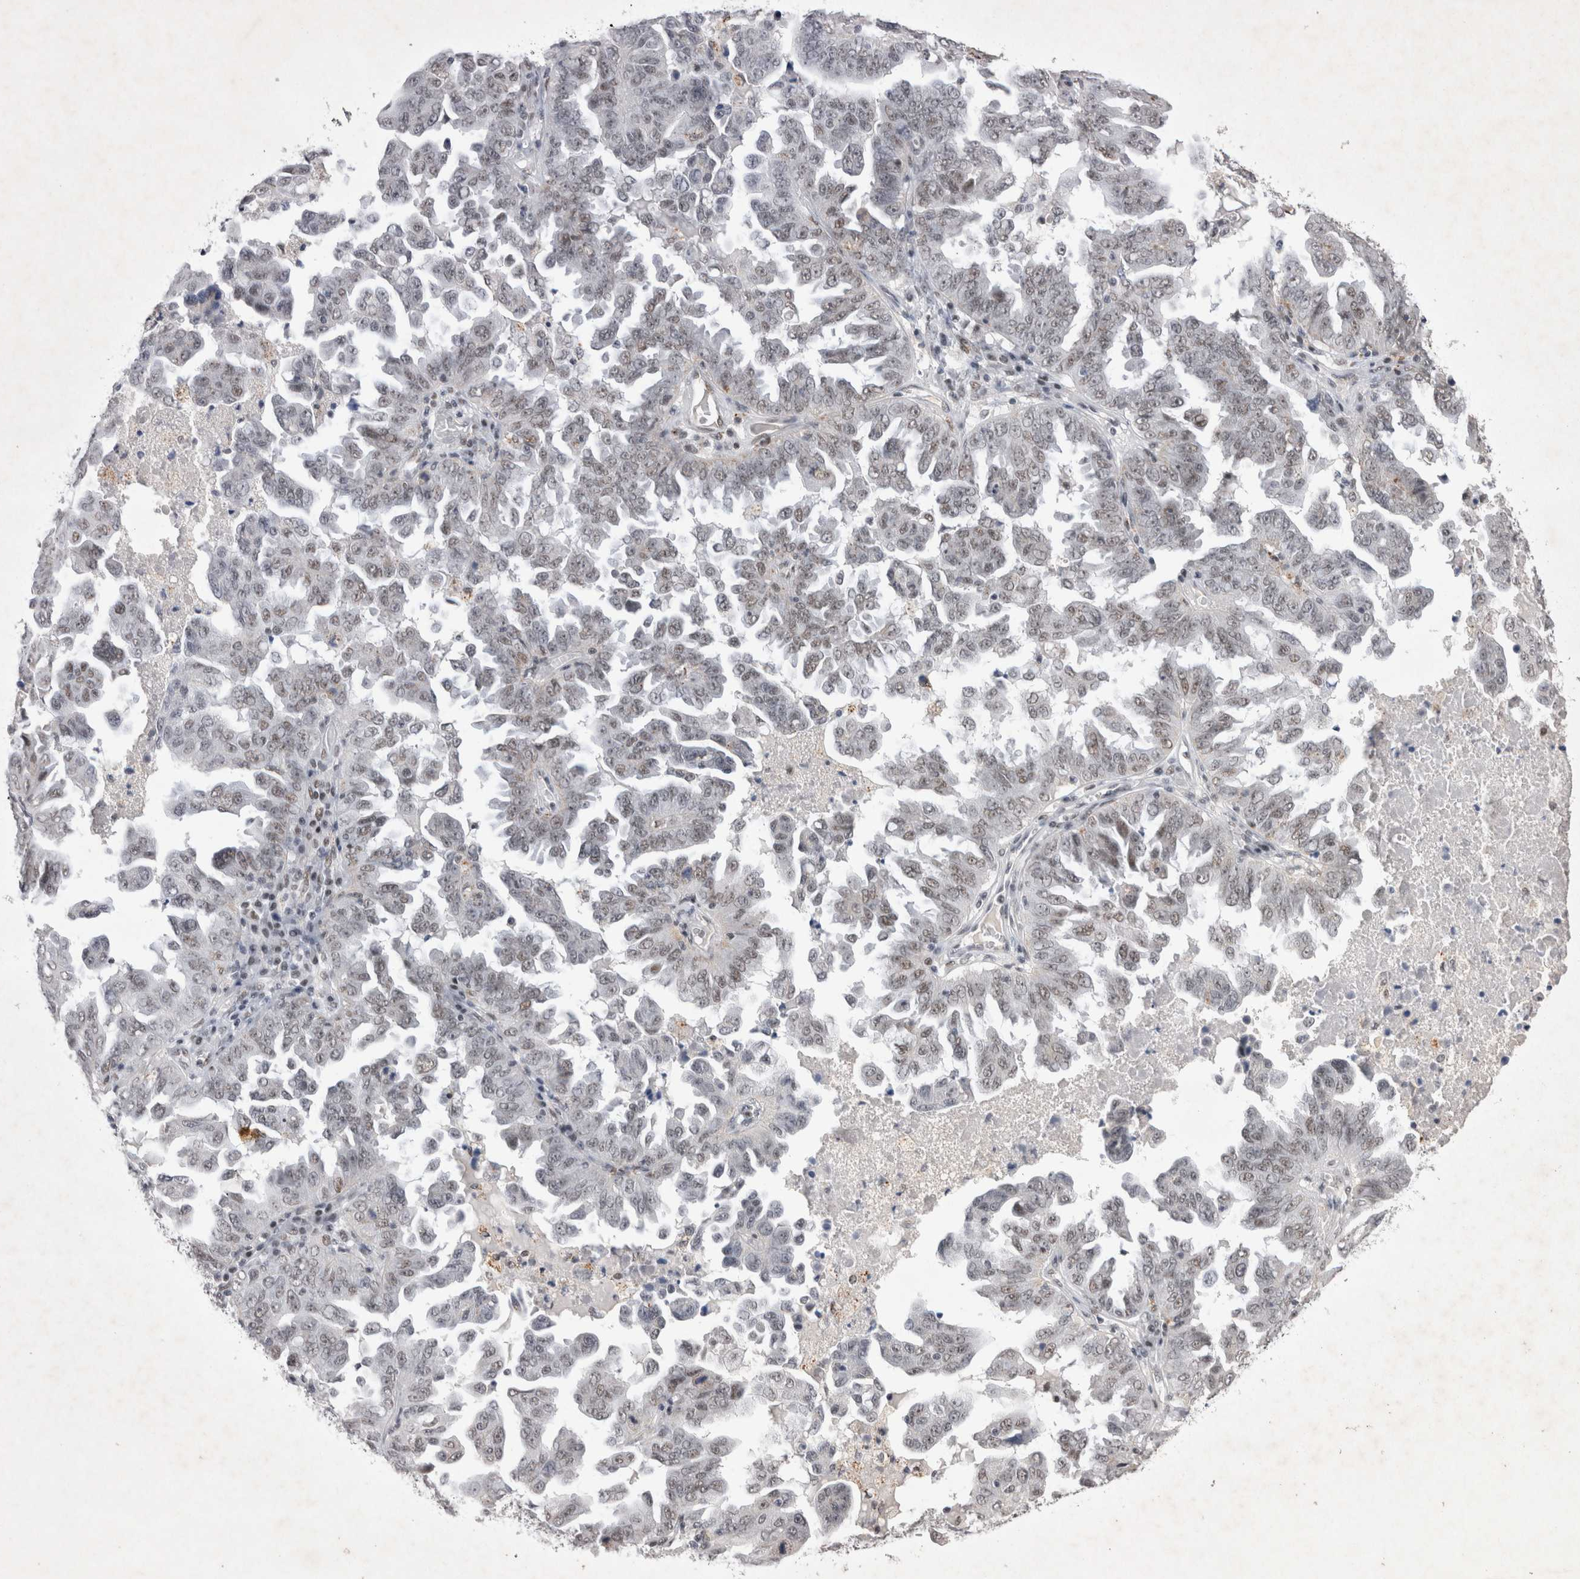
{"staining": {"intensity": "weak", "quantity": "25%-75%", "location": "nuclear"}, "tissue": "ovarian cancer", "cell_type": "Tumor cells", "image_type": "cancer", "snomed": [{"axis": "morphology", "description": "Carcinoma, endometroid"}, {"axis": "topography", "description": "Ovary"}], "caption": "High-power microscopy captured an IHC photomicrograph of ovarian cancer, revealing weak nuclear staining in about 25%-75% of tumor cells.", "gene": "RBM6", "patient": {"sex": "female", "age": 62}}